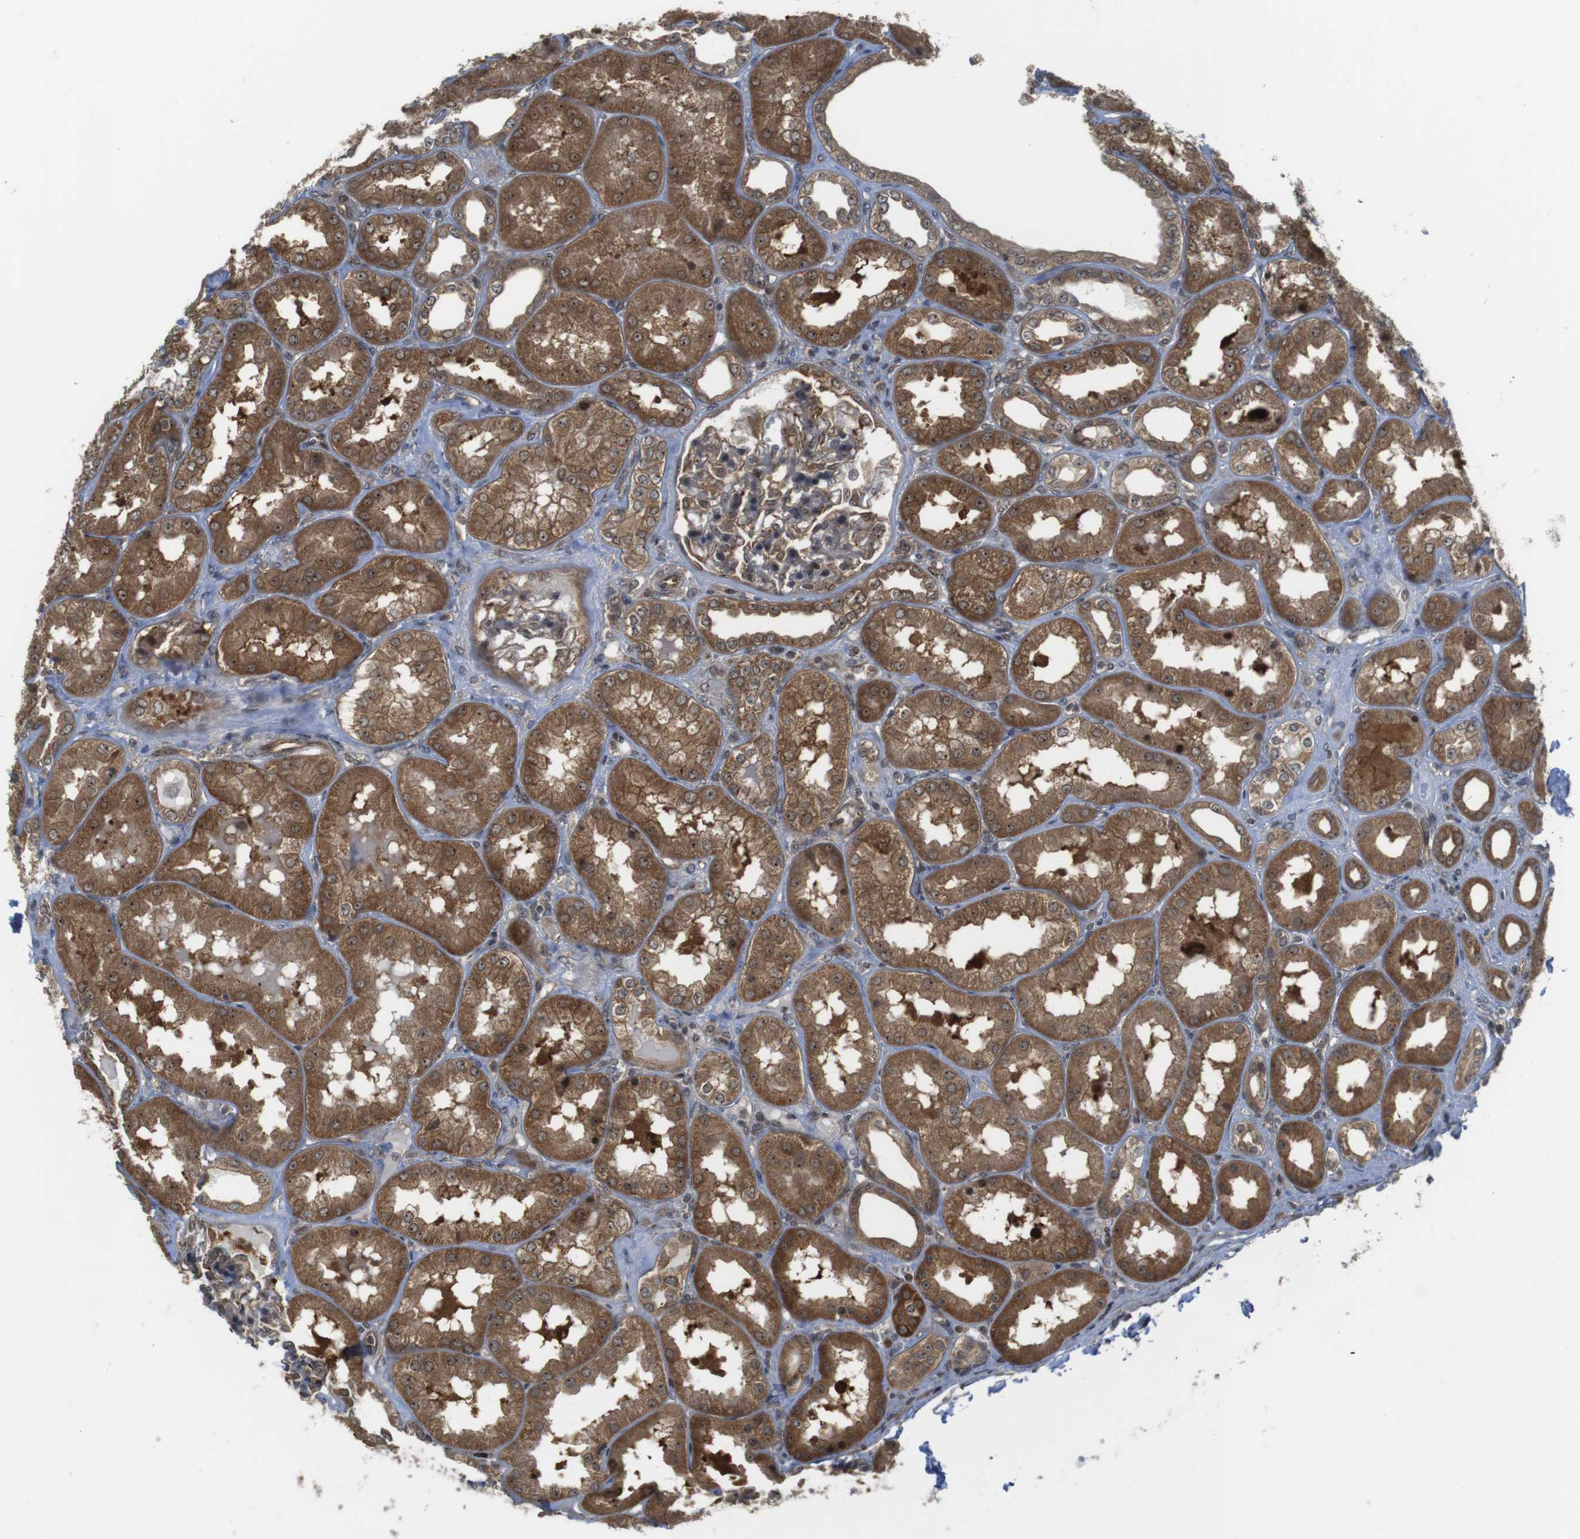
{"staining": {"intensity": "moderate", "quantity": ">75%", "location": "cytoplasmic/membranous,nuclear"}, "tissue": "kidney", "cell_type": "Cells in glomeruli", "image_type": "normal", "snomed": [{"axis": "morphology", "description": "Normal tissue, NOS"}, {"axis": "topography", "description": "Kidney"}], "caption": "Cells in glomeruli reveal medium levels of moderate cytoplasmic/membranous,nuclear expression in approximately >75% of cells in unremarkable kidney. (DAB = brown stain, brightfield microscopy at high magnification).", "gene": "CC2D1A", "patient": {"sex": "female", "age": 56}}